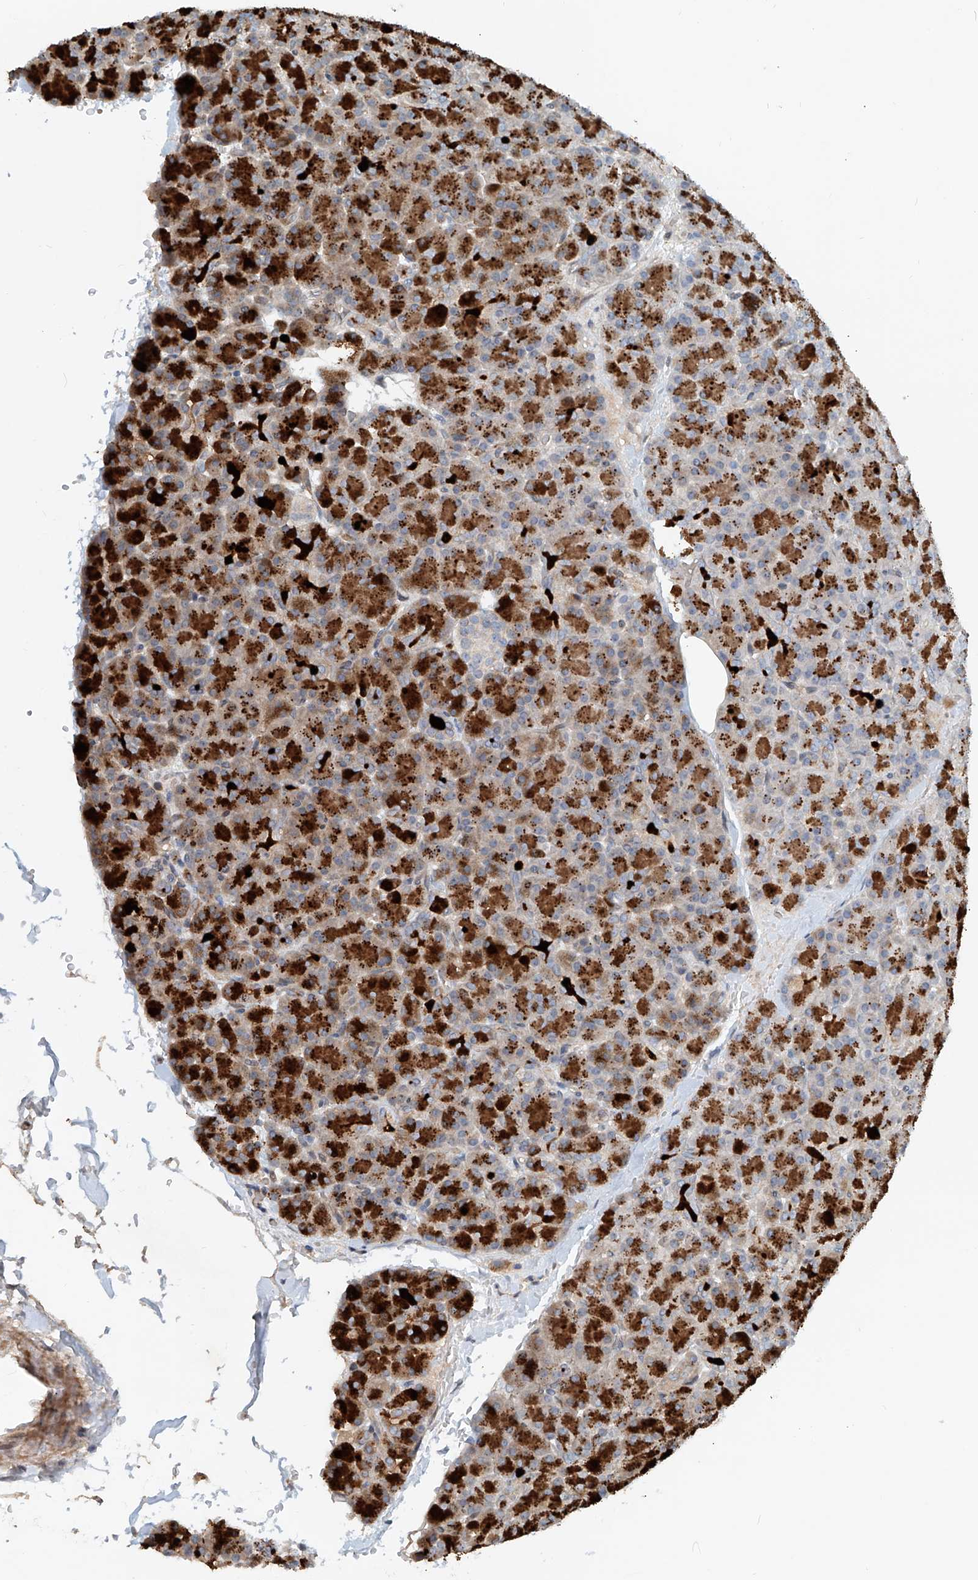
{"staining": {"intensity": "strong", "quantity": "25%-75%", "location": "cytoplasmic/membranous"}, "tissue": "pancreas", "cell_type": "Exocrine glandular cells", "image_type": "normal", "snomed": [{"axis": "morphology", "description": "Normal tissue, NOS"}, {"axis": "topography", "description": "Pancreas"}], "caption": "Human pancreas stained for a protein (brown) demonstrates strong cytoplasmic/membranous positive positivity in approximately 25%-75% of exocrine glandular cells.", "gene": "SASH1", "patient": {"sex": "female", "age": 43}}